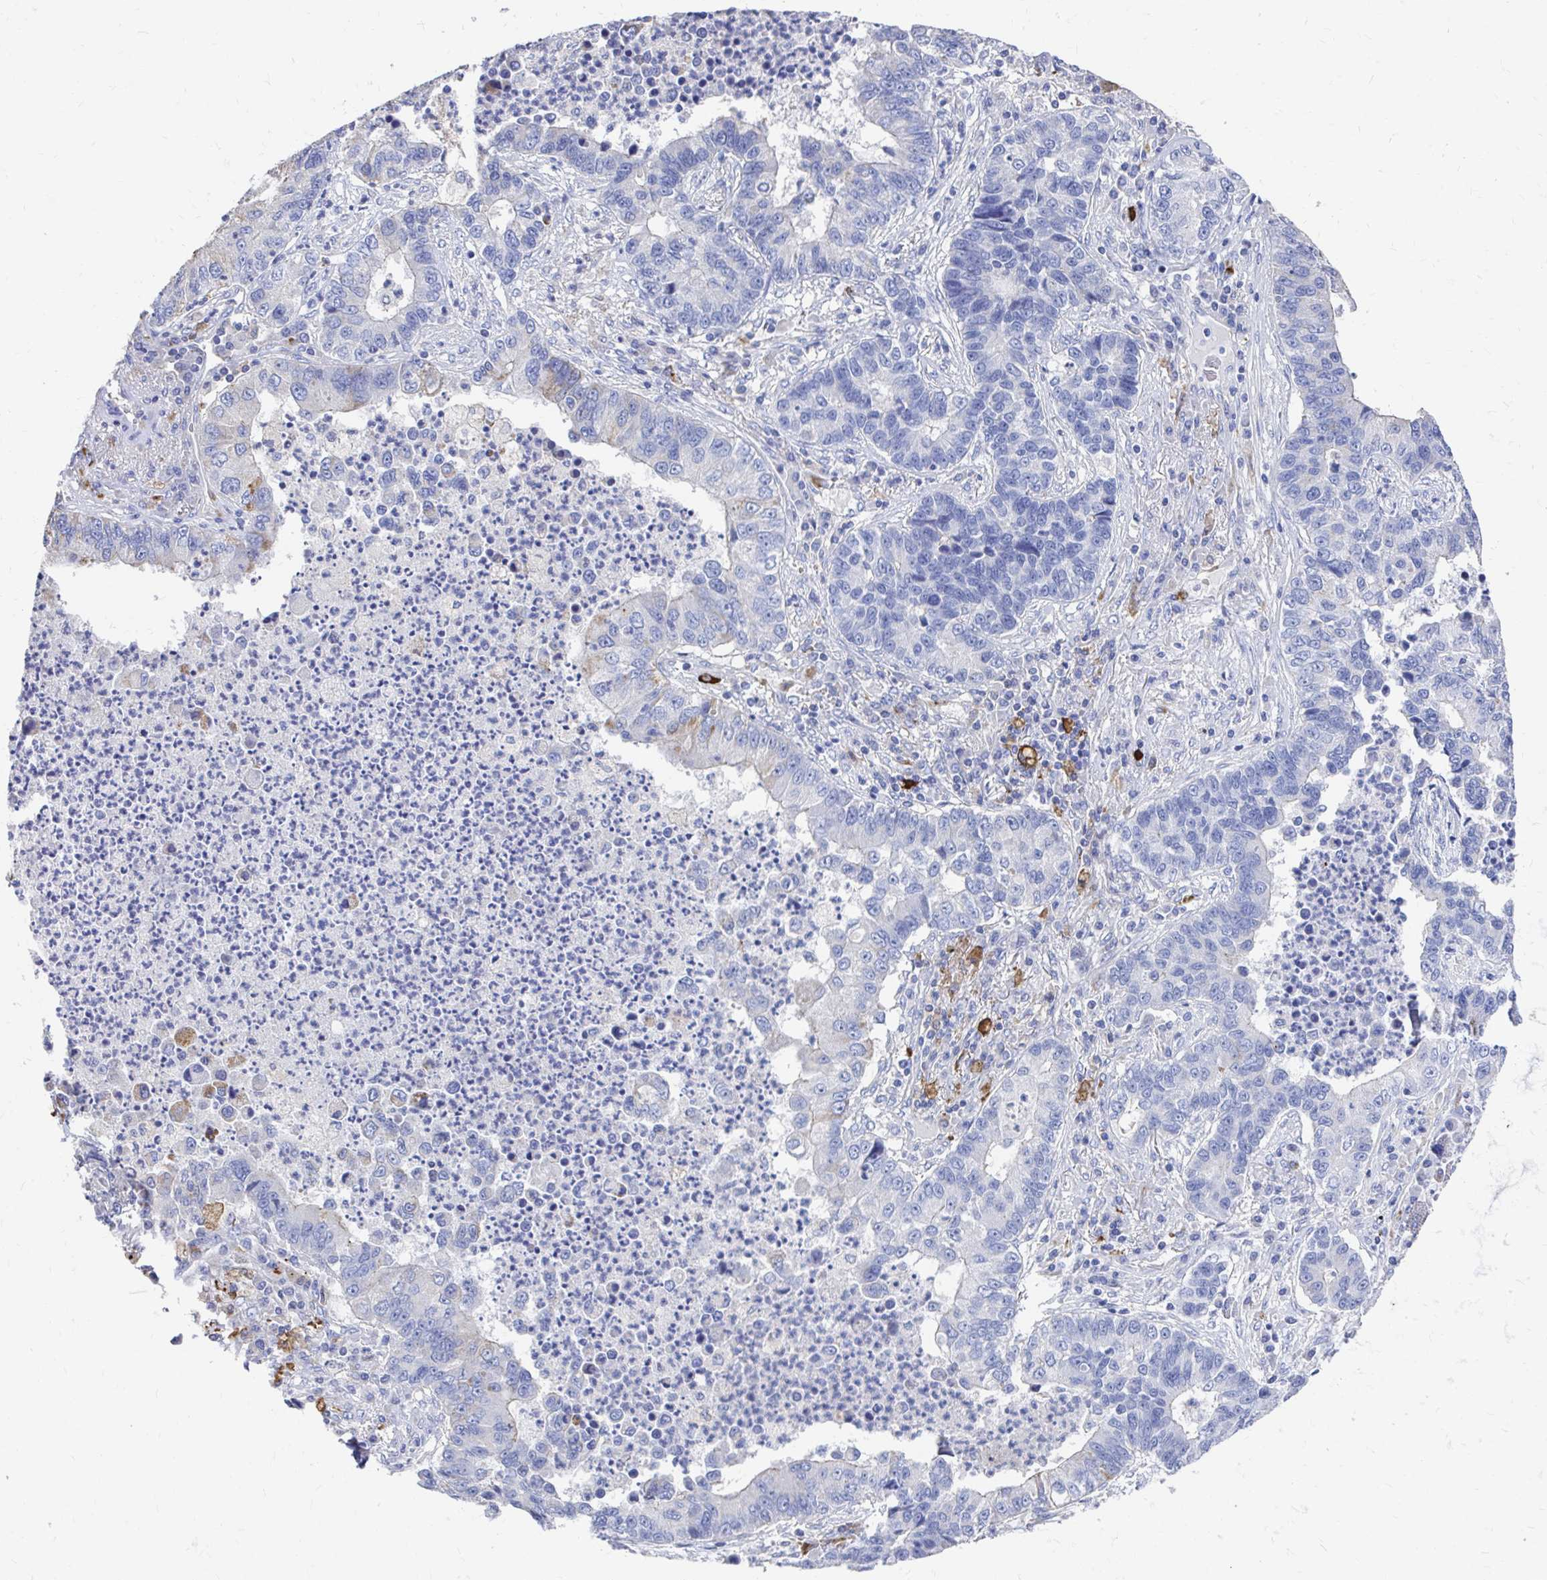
{"staining": {"intensity": "negative", "quantity": "none", "location": "none"}, "tissue": "lung cancer", "cell_type": "Tumor cells", "image_type": "cancer", "snomed": [{"axis": "morphology", "description": "Adenocarcinoma, NOS"}, {"axis": "topography", "description": "Lung"}], "caption": "A high-resolution image shows immunohistochemistry staining of lung cancer, which shows no significant staining in tumor cells. (Stains: DAB immunohistochemistry (IHC) with hematoxylin counter stain, Microscopy: brightfield microscopy at high magnification).", "gene": "LAMC3", "patient": {"sex": "female", "age": 57}}